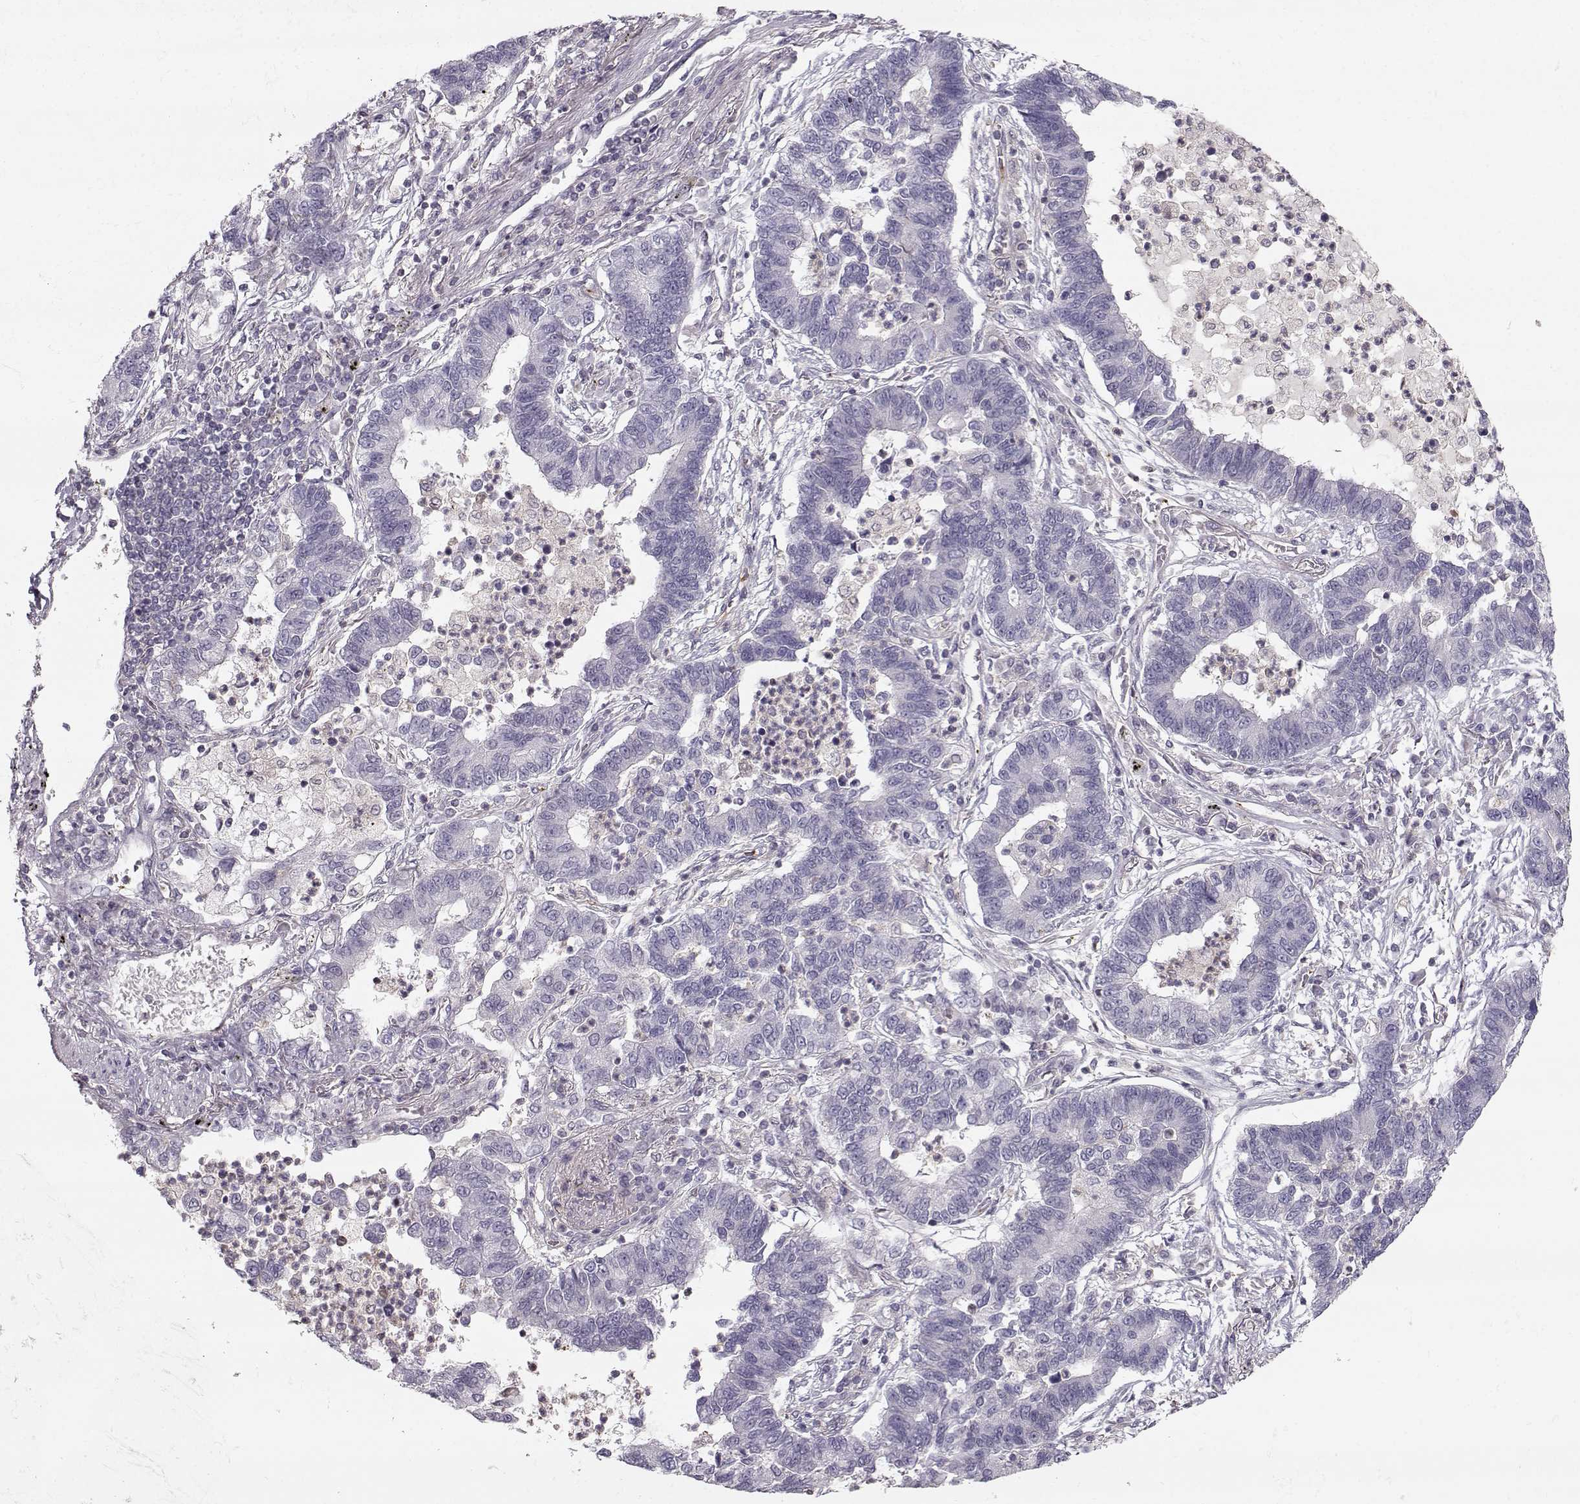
{"staining": {"intensity": "negative", "quantity": "none", "location": "none"}, "tissue": "lung cancer", "cell_type": "Tumor cells", "image_type": "cancer", "snomed": [{"axis": "morphology", "description": "Adenocarcinoma, NOS"}, {"axis": "topography", "description": "Lung"}], "caption": "Immunohistochemistry micrograph of human lung adenocarcinoma stained for a protein (brown), which displays no positivity in tumor cells.", "gene": "ASB16", "patient": {"sex": "female", "age": 57}}